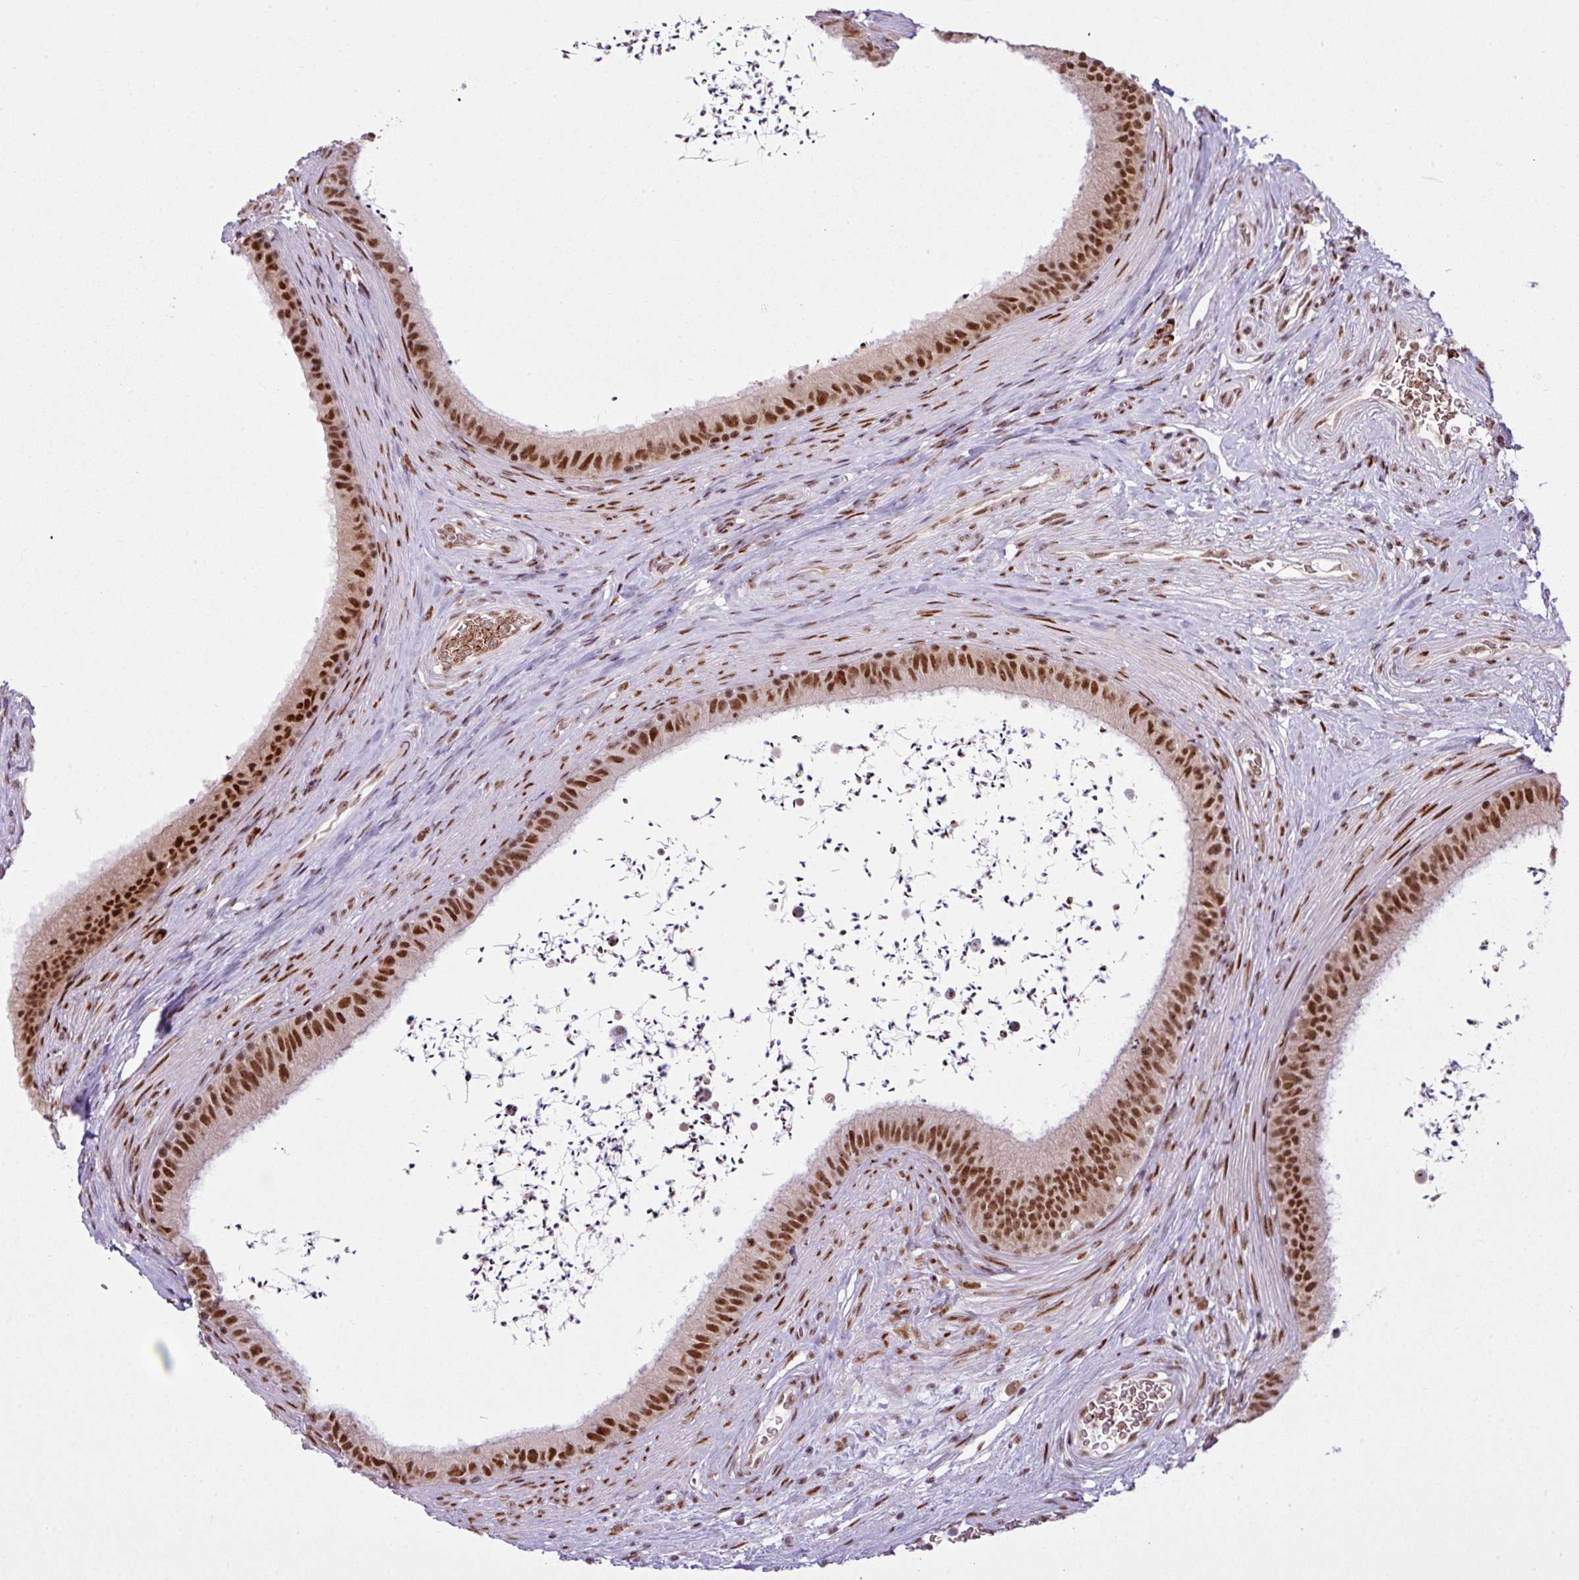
{"staining": {"intensity": "strong", "quantity": ">75%", "location": "nuclear"}, "tissue": "epididymis", "cell_type": "Glandular cells", "image_type": "normal", "snomed": [{"axis": "morphology", "description": "Normal tissue, NOS"}, {"axis": "topography", "description": "Testis"}, {"axis": "topography", "description": "Epididymis"}], "caption": "A high amount of strong nuclear positivity is seen in approximately >75% of glandular cells in normal epididymis.", "gene": "PRDM5", "patient": {"sex": "male", "age": 41}}